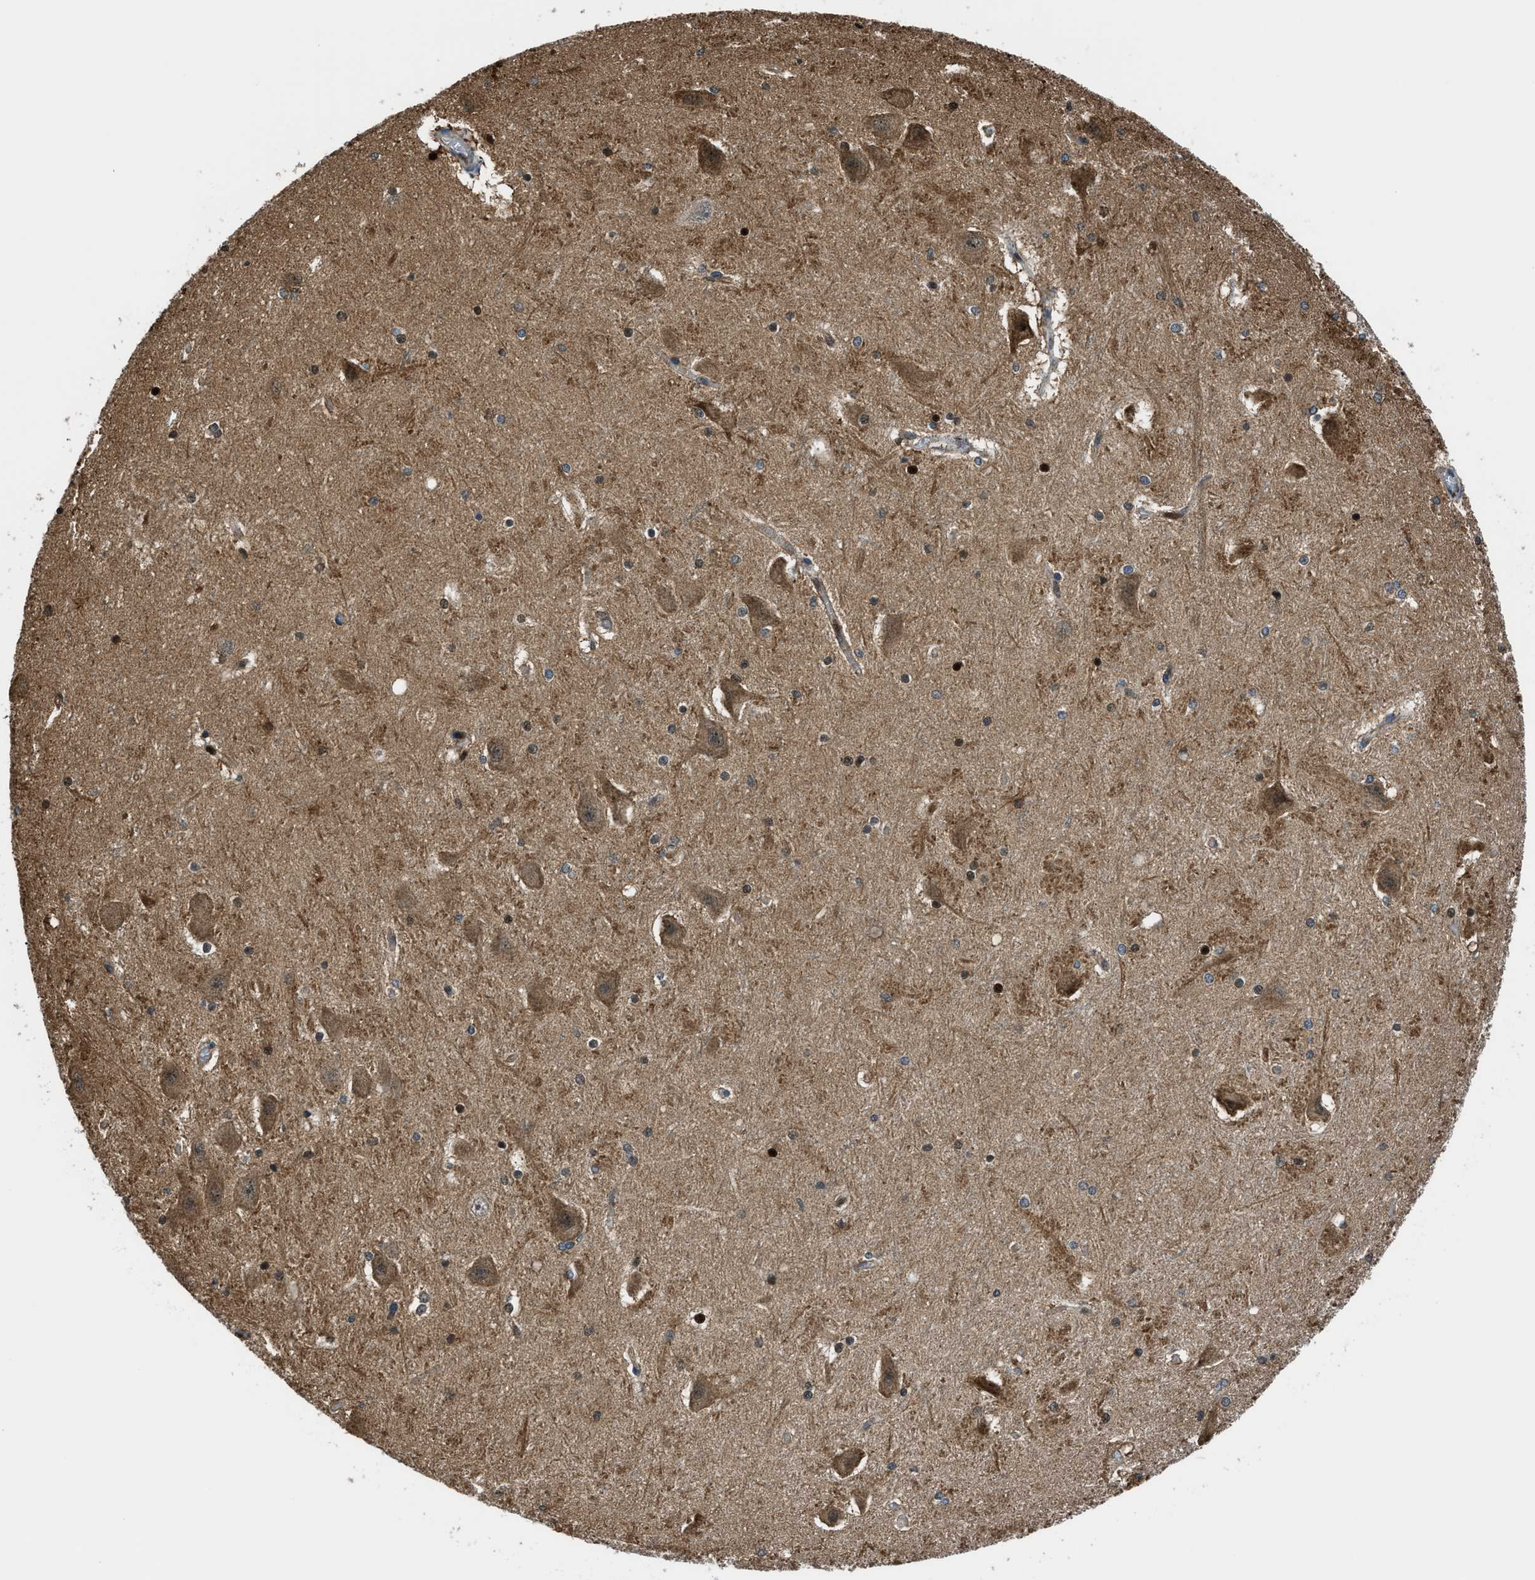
{"staining": {"intensity": "strong", "quantity": "<25%", "location": "cytoplasmic/membranous,nuclear"}, "tissue": "hippocampus", "cell_type": "Glial cells", "image_type": "normal", "snomed": [{"axis": "morphology", "description": "Normal tissue, NOS"}, {"axis": "topography", "description": "Hippocampus"}], "caption": "This histopathology image displays immunohistochemistry (IHC) staining of benign human hippocampus, with medium strong cytoplasmic/membranous,nuclear positivity in approximately <25% of glial cells.", "gene": "YWHAE", "patient": {"sex": "female", "age": 19}}